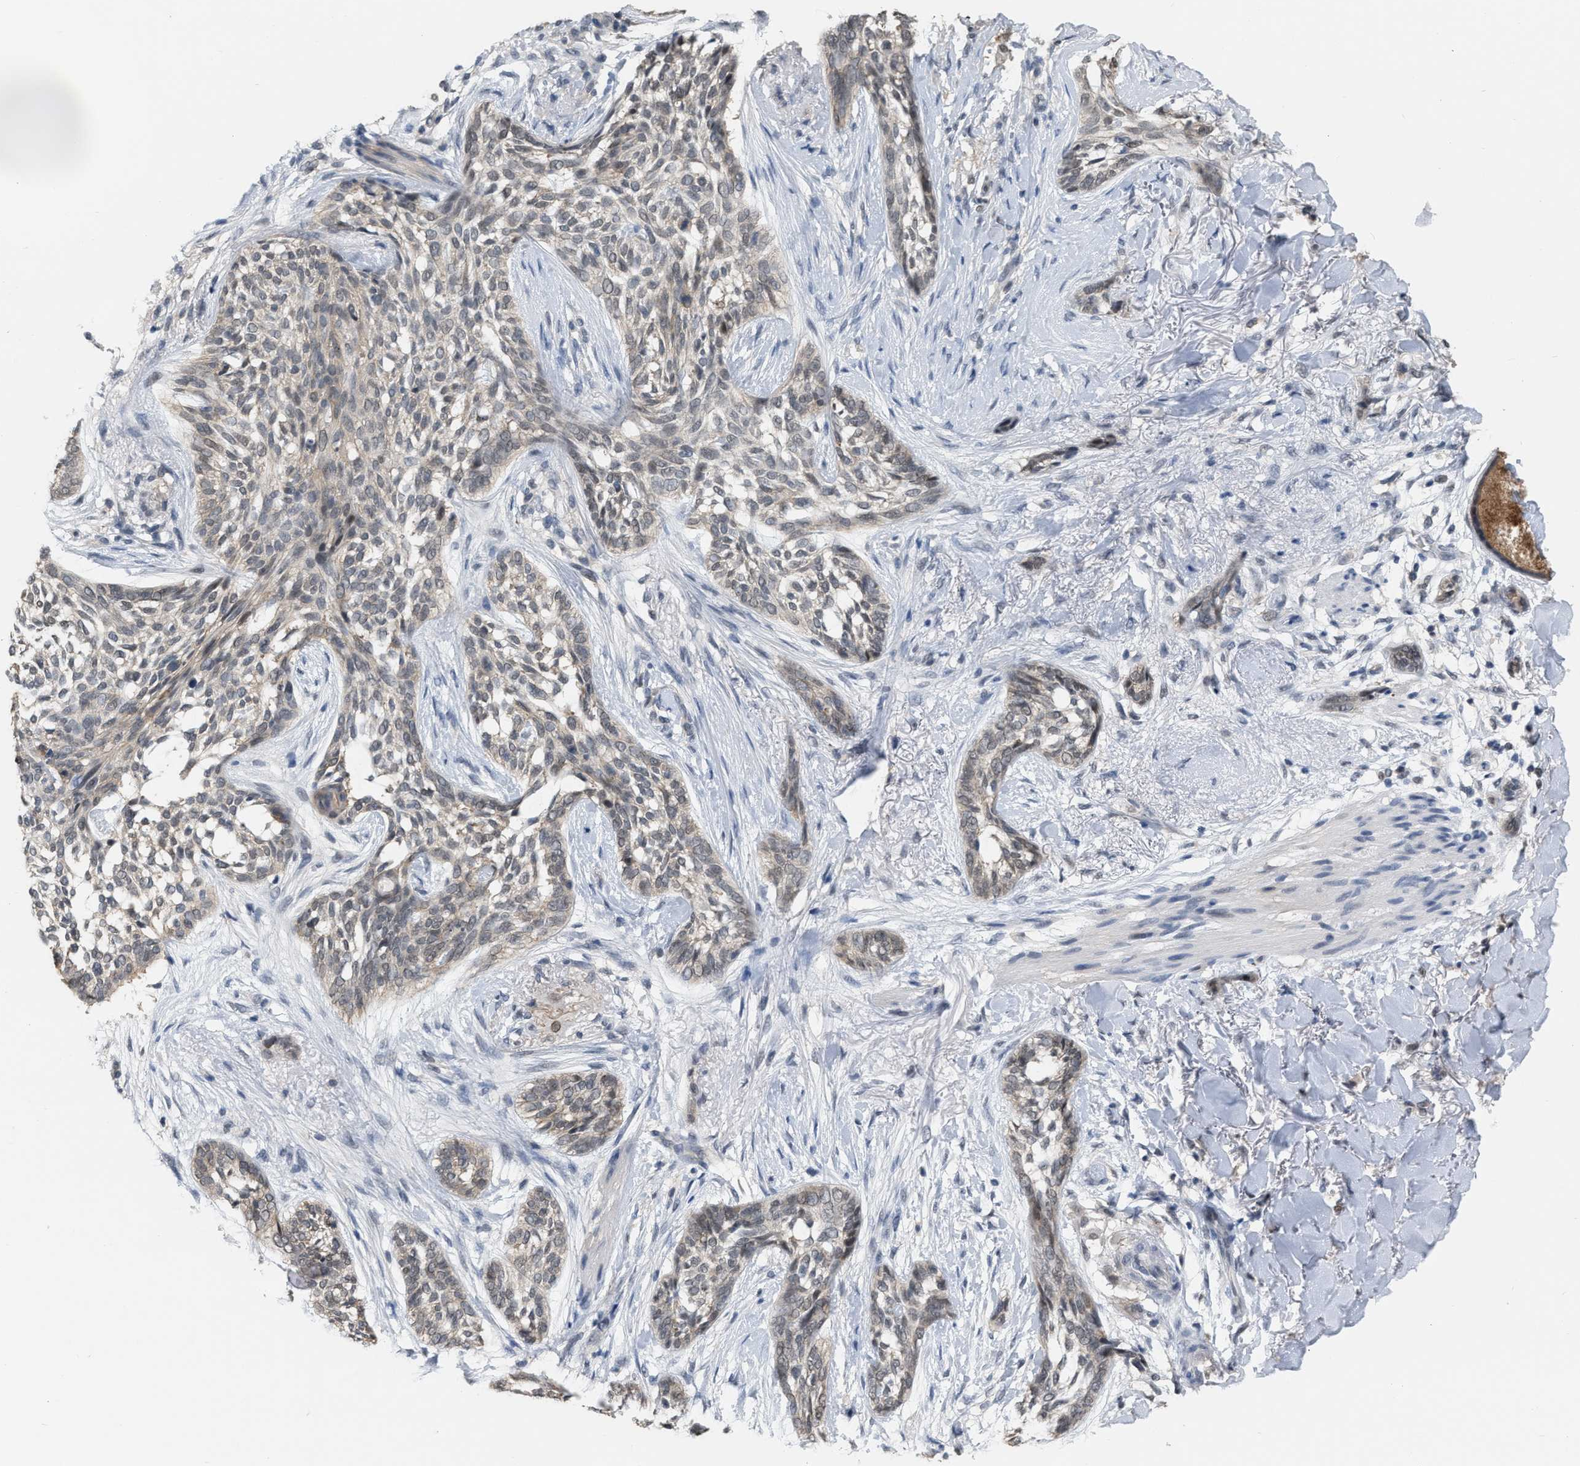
{"staining": {"intensity": "weak", "quantity": ">75%", "location": "cytoplasmic/membranous"}, "tissue": "skin cancer", "cell_type": "Tumor cells", "image_type": "cancer", "snomed": [{"axis": "morphology", "description": "Basal cell carcinoma"}, {"axis": "topography", "description": "Skin"}], "caption": "IHC (DAB) staining of human skin basal cell carcinoma exhibits weak cytoplasmic/membranous protein staining in about >75% of tumor cells. Using DAB (3,3'-diaminobenzidine) (brown) and hematoxylin (blue) stains, captured at high magnification using brightfield microscopy.", "gene": "BAIAP2L1", "patient": {"sex": "female", "age": 88}}